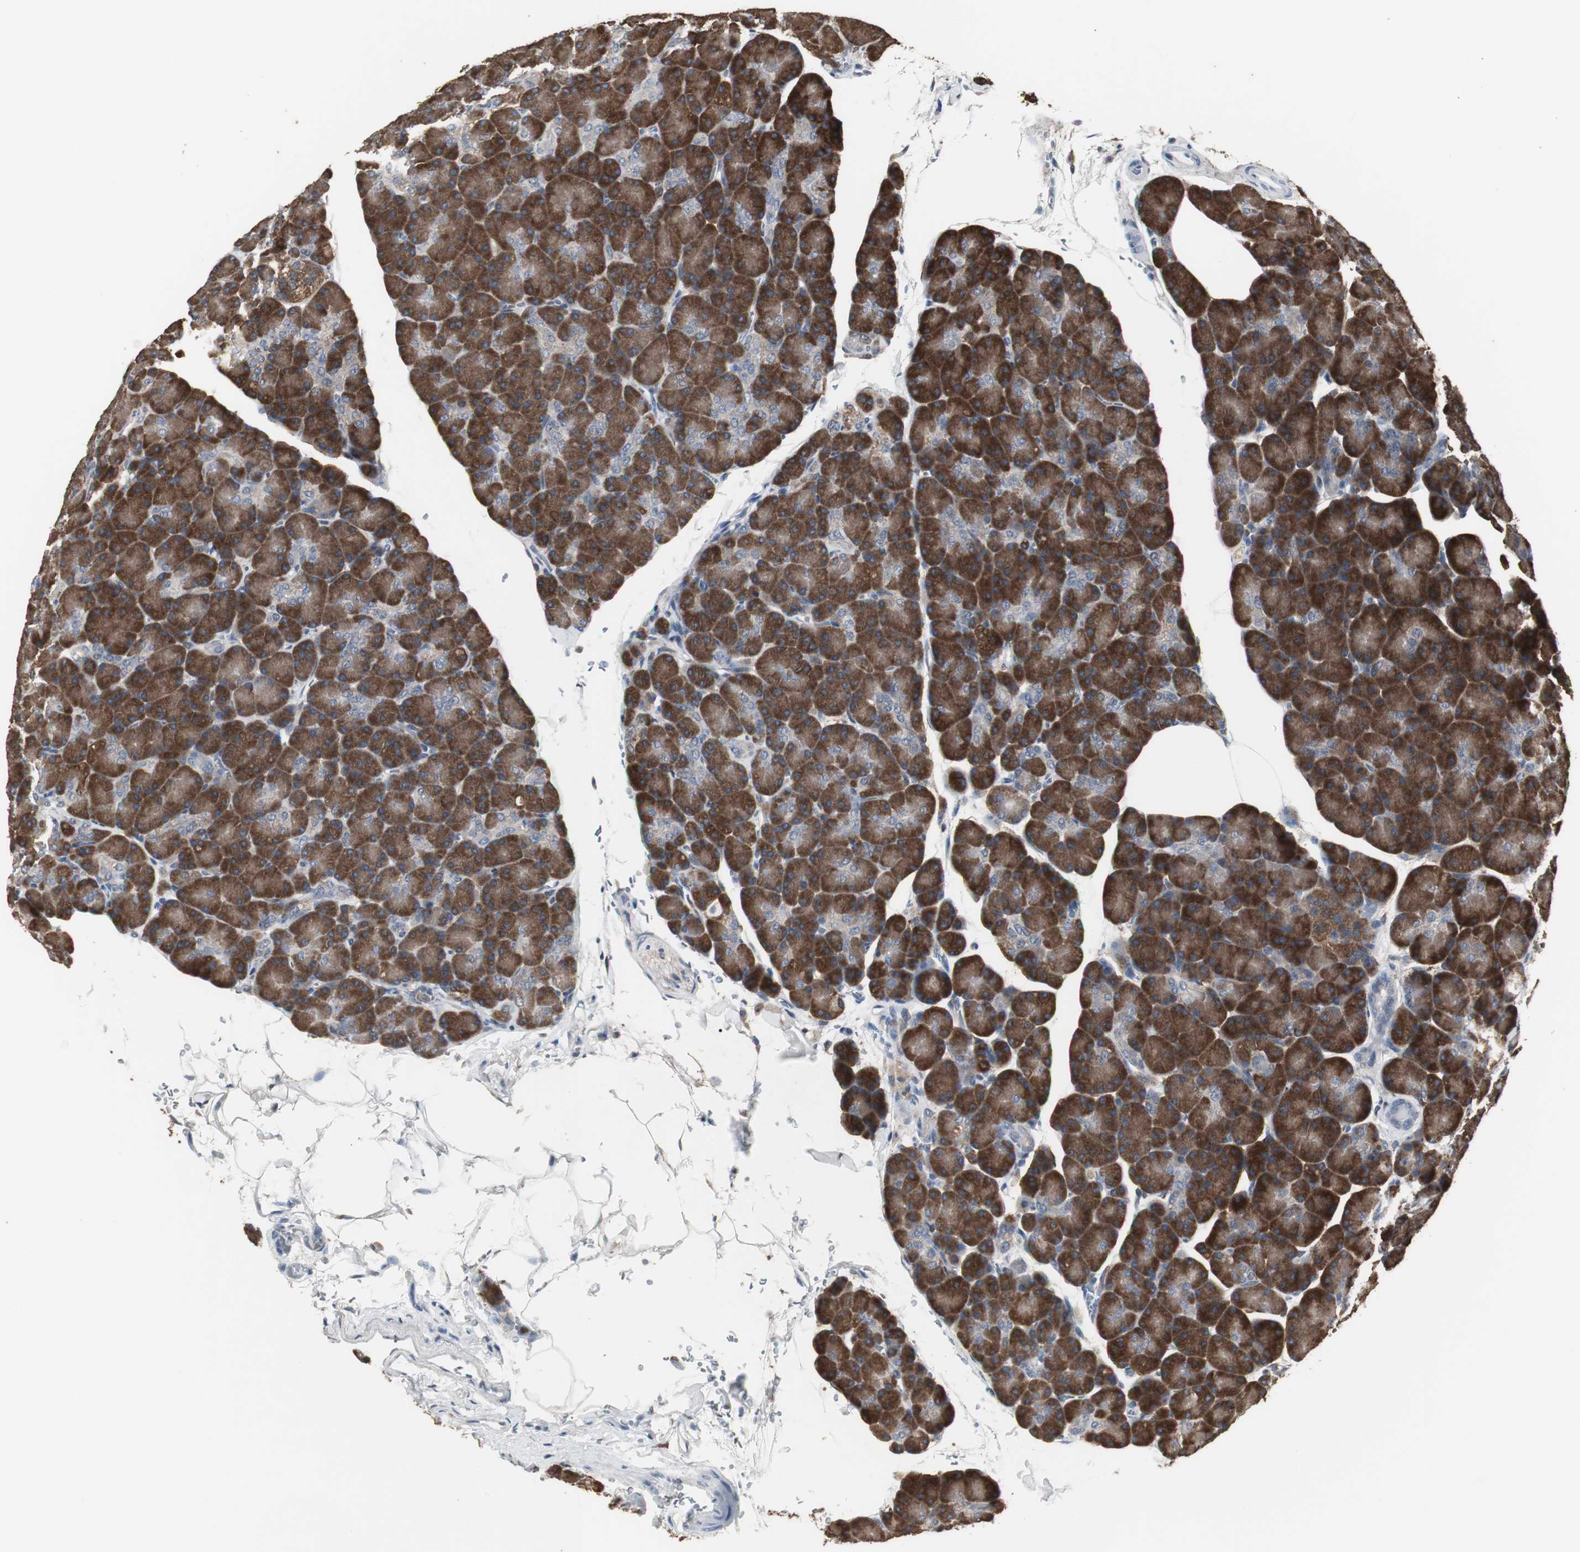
{"staining": {"intensity": "strong", "quantity": ">75%", "location": "cytoplasmic/membranous"}, "tissue": "pancreas", "cell_type": "Exocrine glandular cells", "image_type": "normal", "snomed": [{"axis": "morphology", "description": "Normal tissue, NOS"}, {"axis": "topography", "description": "Pancreas"}], "caption": "Strong cytoplasmic/membranous protein staining is identified in about >75% of exocrine glandular cells in pancreas. Nuclei are stained in blue.", "gene": "HPRT1", "patient": {"sex": "female", "age": 43}}